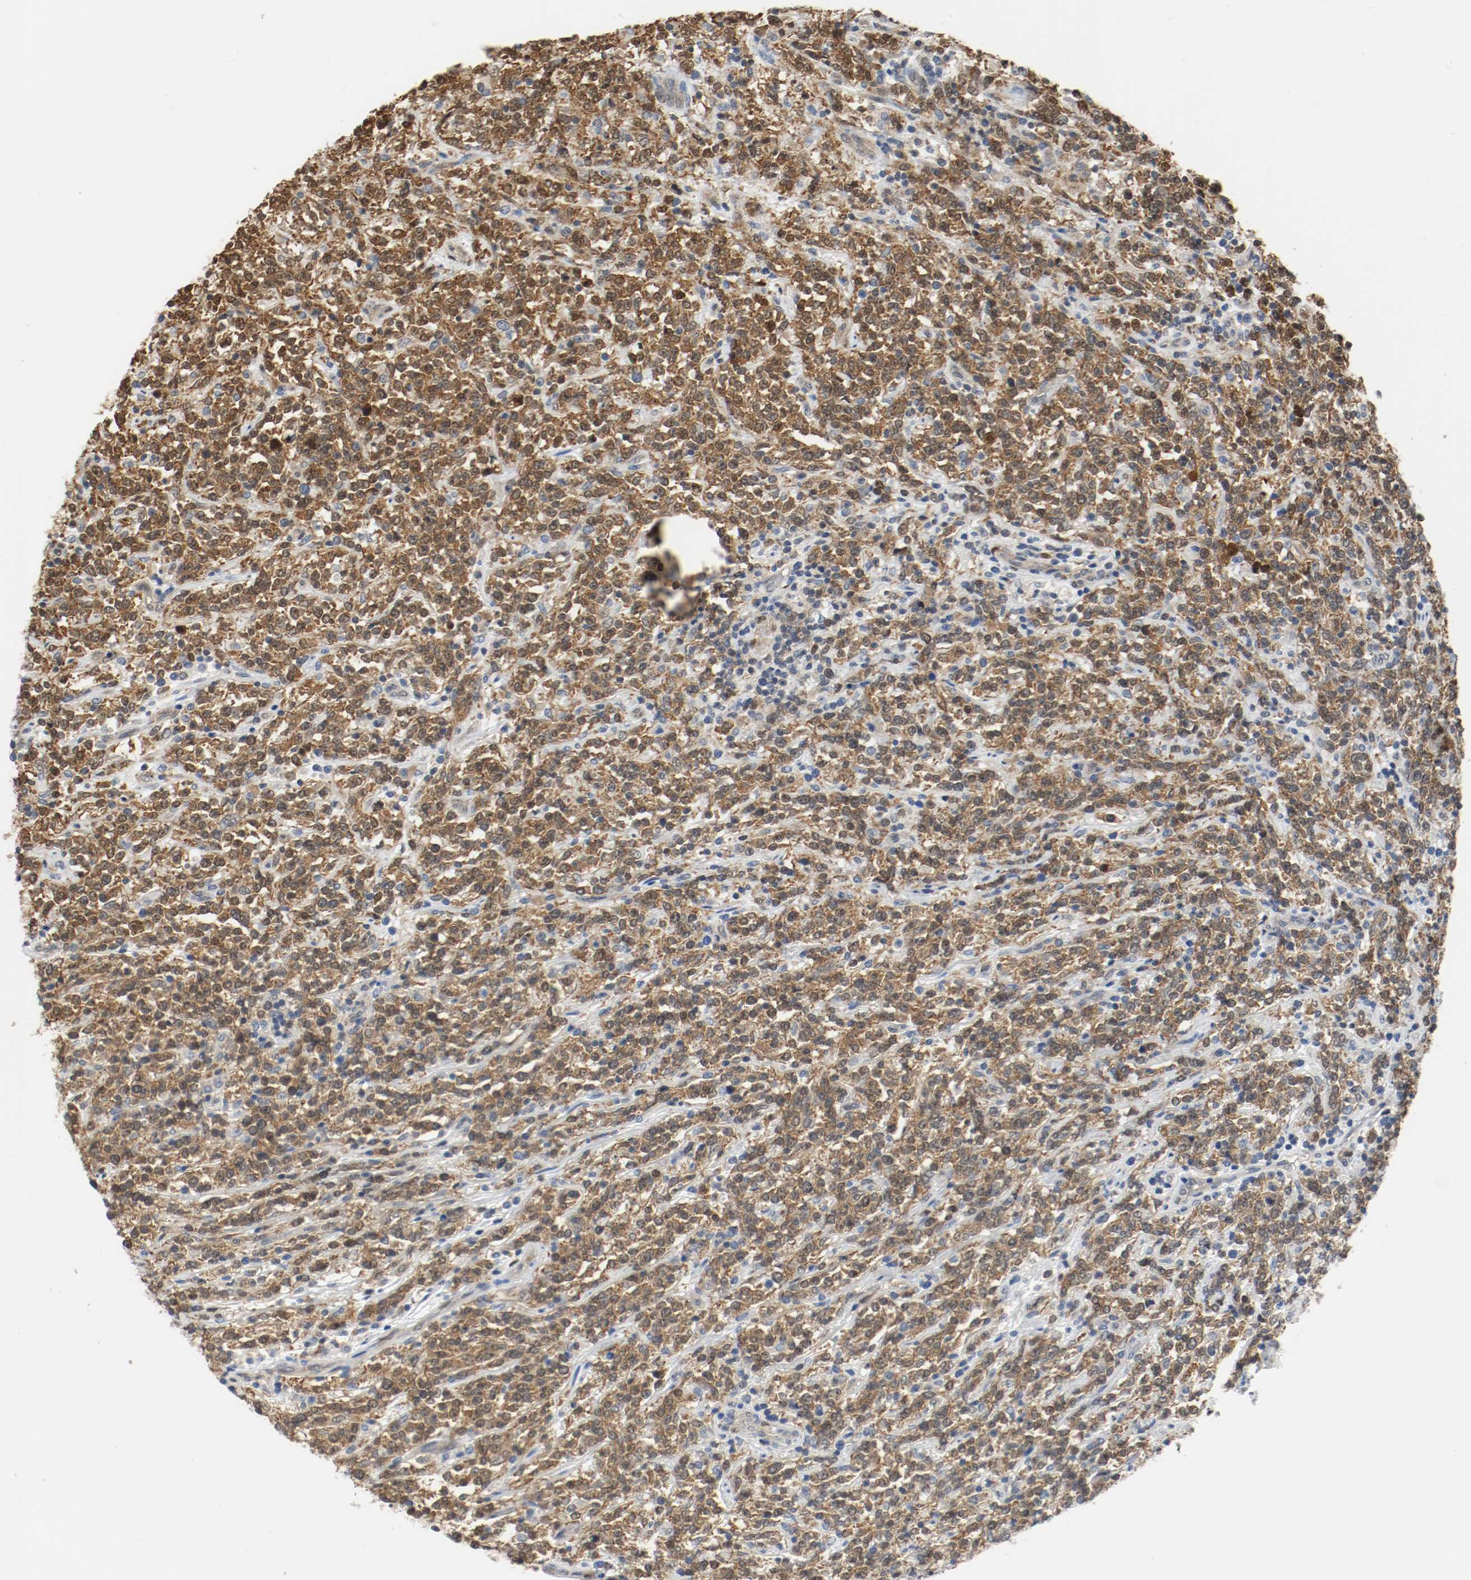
{"staining": {"intensity": "moderate", "quantity": ">75%", "location": "cytoplasmic/membranous,nuclear"}, "tissue": "lymphoma", "cell_type": "Tumor cells", "image_type": "cancer", "snomed": [{"axis": "morphology", "description": "Malignant lymphoma, non-Hodgkin's type, High grade"}, {"axis": "topography", "description": "Soft tissue"}], "caption": "Moderate cytoplasmic/membranous and nuclear expression for a protein is seen in about >75% of tumor cells of lymphoma using immunohistochemistry (IHC).", "gene": "PPME1", "patient": {"sex": "male", "age": 18}}